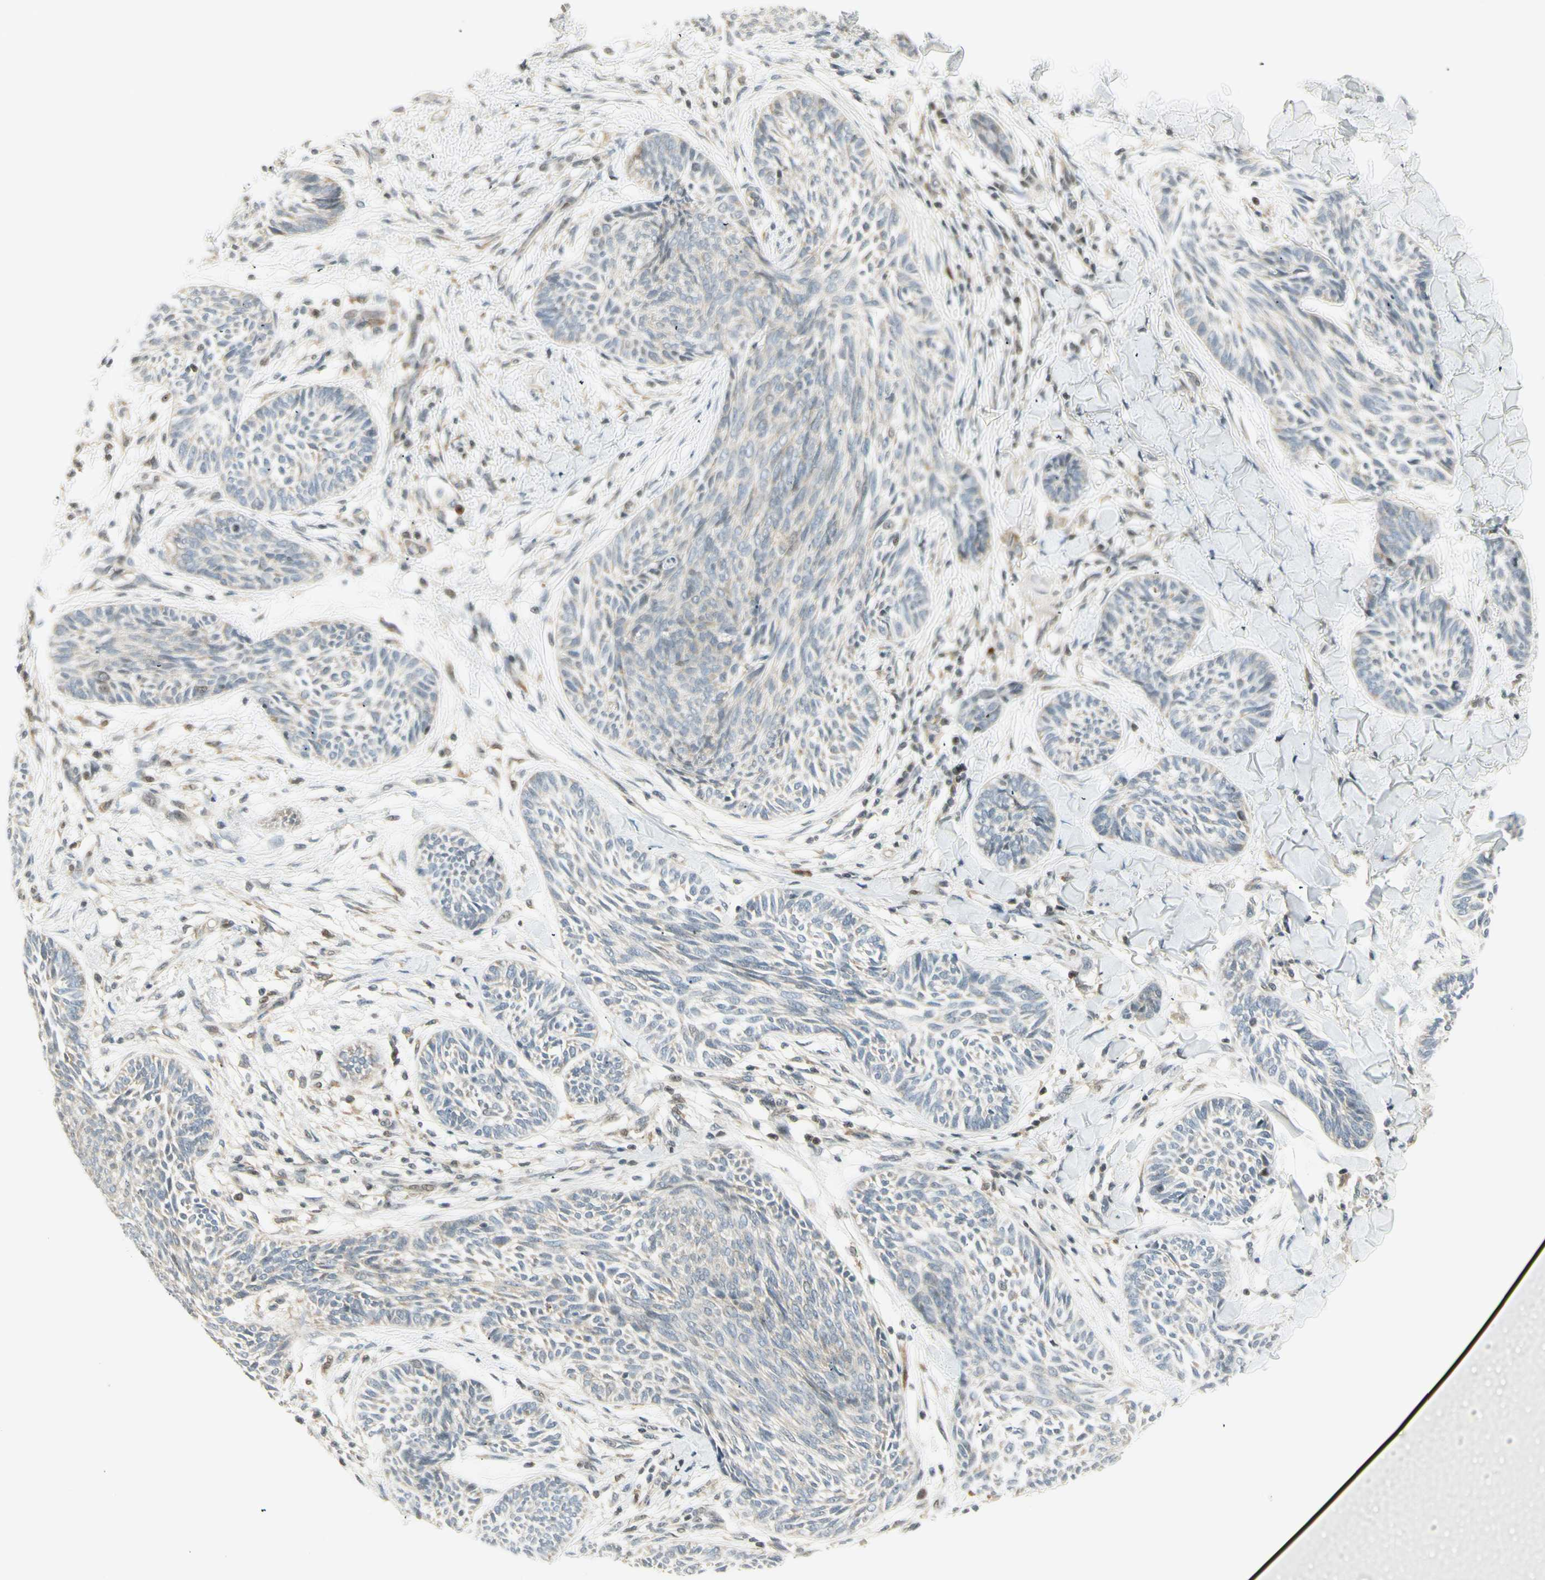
{"staining": {"intensity": "negative", "quantity": "none", "location": "none"}, "tissue": "skin cancer", "cell_type": "Tumor cells", "image_type": "cancer", "snomed": [{"axis": "morphology", "description": "Papilloma, NOS"}, {"axis": "morphology", "description": "Basal cell carcinoma"}, {"axis": "topography", "description": "Skin"}], "caption": "An IHC image of basal cell carcinoma (skin) is shown. There is no staining in tumor cells of basal cell carcinoma (skin).", "gene": "TPT1", "patient": {"sex": "male", "age": 87}}